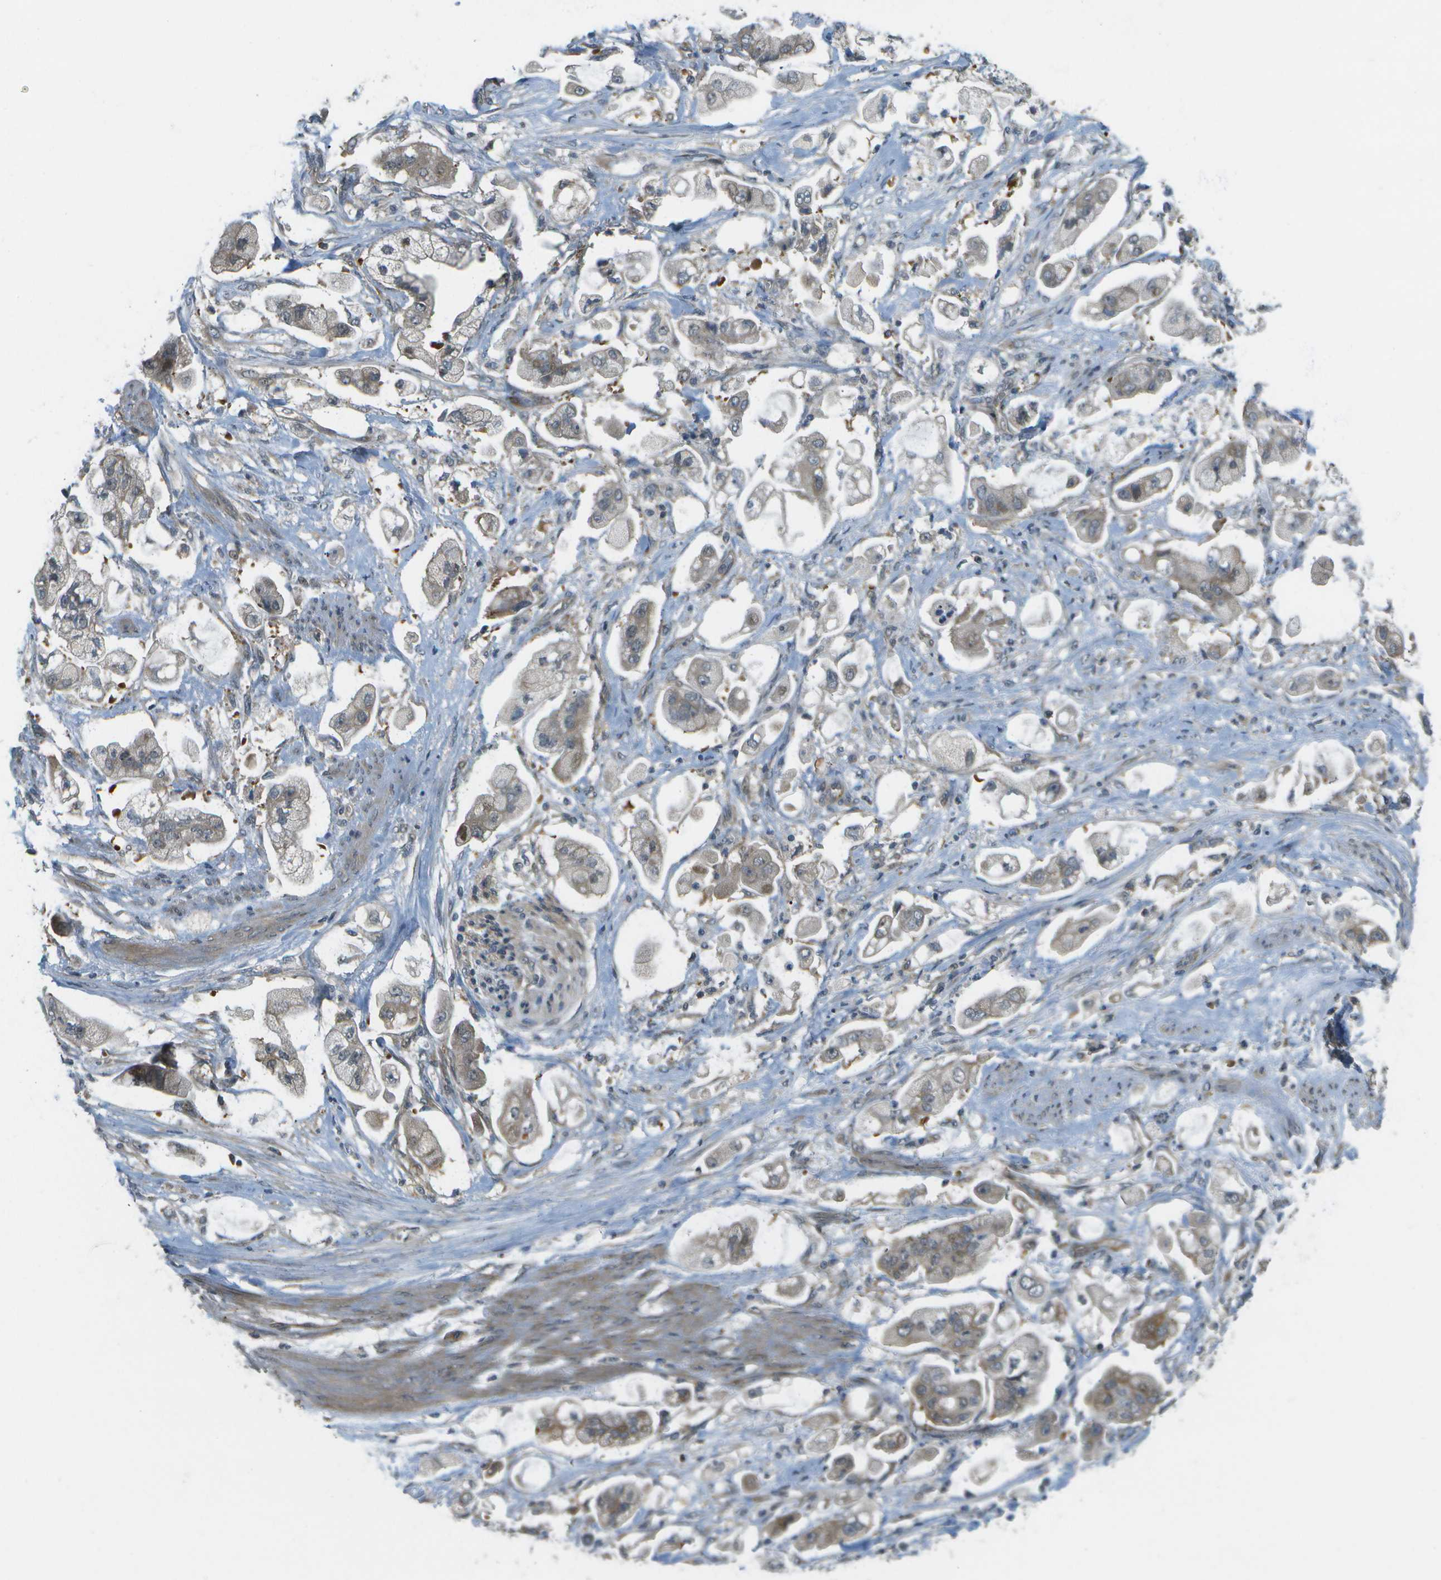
{"staining": {"intensity": "negative", "quantity": "none", "location": "none"}, "tissue": "stomach cancer", "cell_type": "Tumor cells", "image_type": "cancer", "snomed": [{"axis": "morphology", "description": "Adenocarcinoma, NOS"}, {"axis": "topography", "description": "Stomach"}], "caption": "The IHC histopathology image has no significant expression in tumor cells of stomach cancer (adenocarcinoma) tissue.", "gene": "WNK2", "patient": {"sex": "male", "age": 62}}